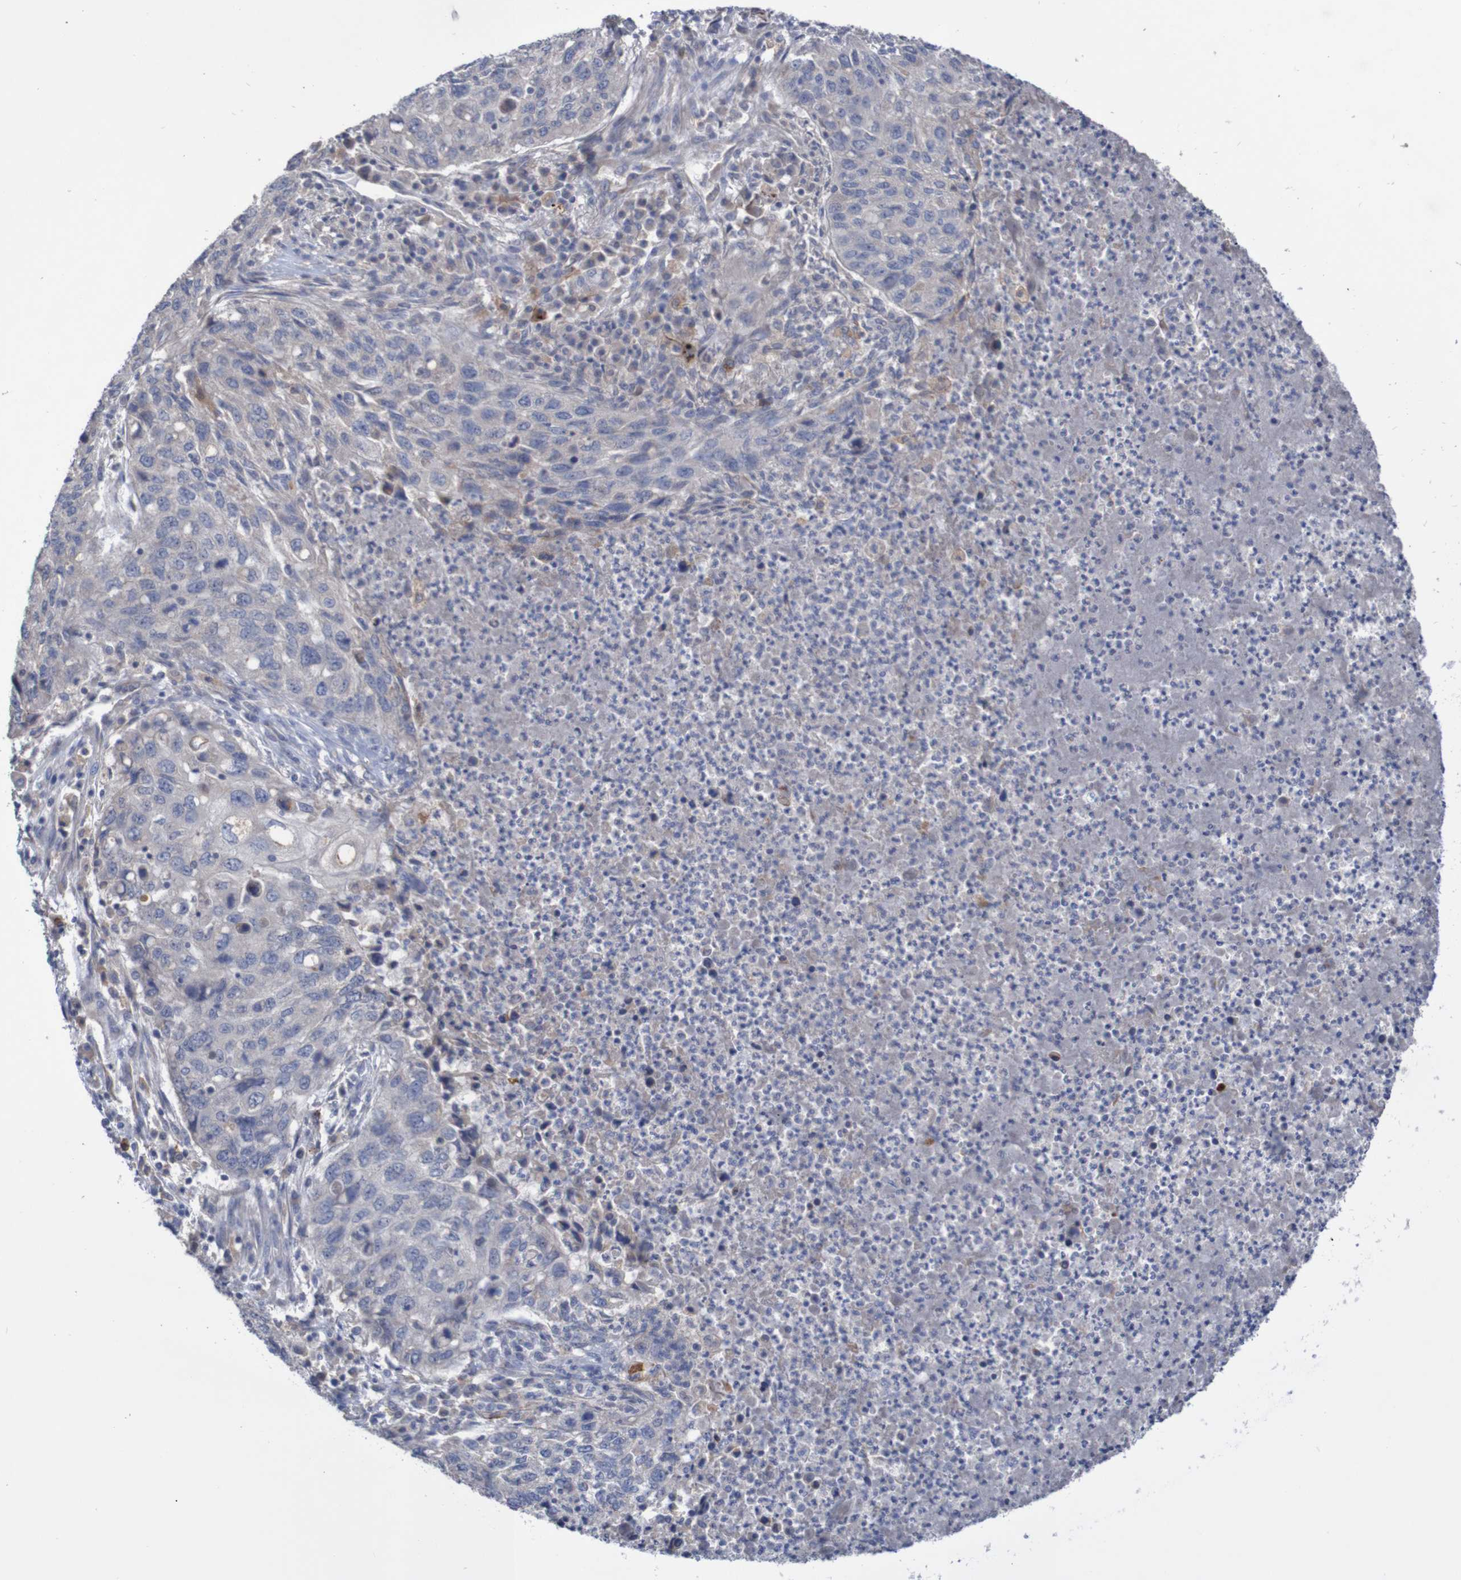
{"staining": {"intensity": "negative", "quantity": "none", "location": "none"}, "tissue": "lung cancer", "cell_type": "Tumor cells", "image_type": "cancer", "snomed": [{"axis": "morphology", "description": "Squamous cell carcinoma, NOS"}, {"axis": "topography", "description": "Lung"}], "caption": "Tumor cells show no significant expression in lung cancer. (Stains: DAB immunohistochemistry with hematoxylin counter stain, Microscopy: brightfield microscopy at high magnification).", "gene": "PHYH", "patient": {"sex": "female", "age": 63}}